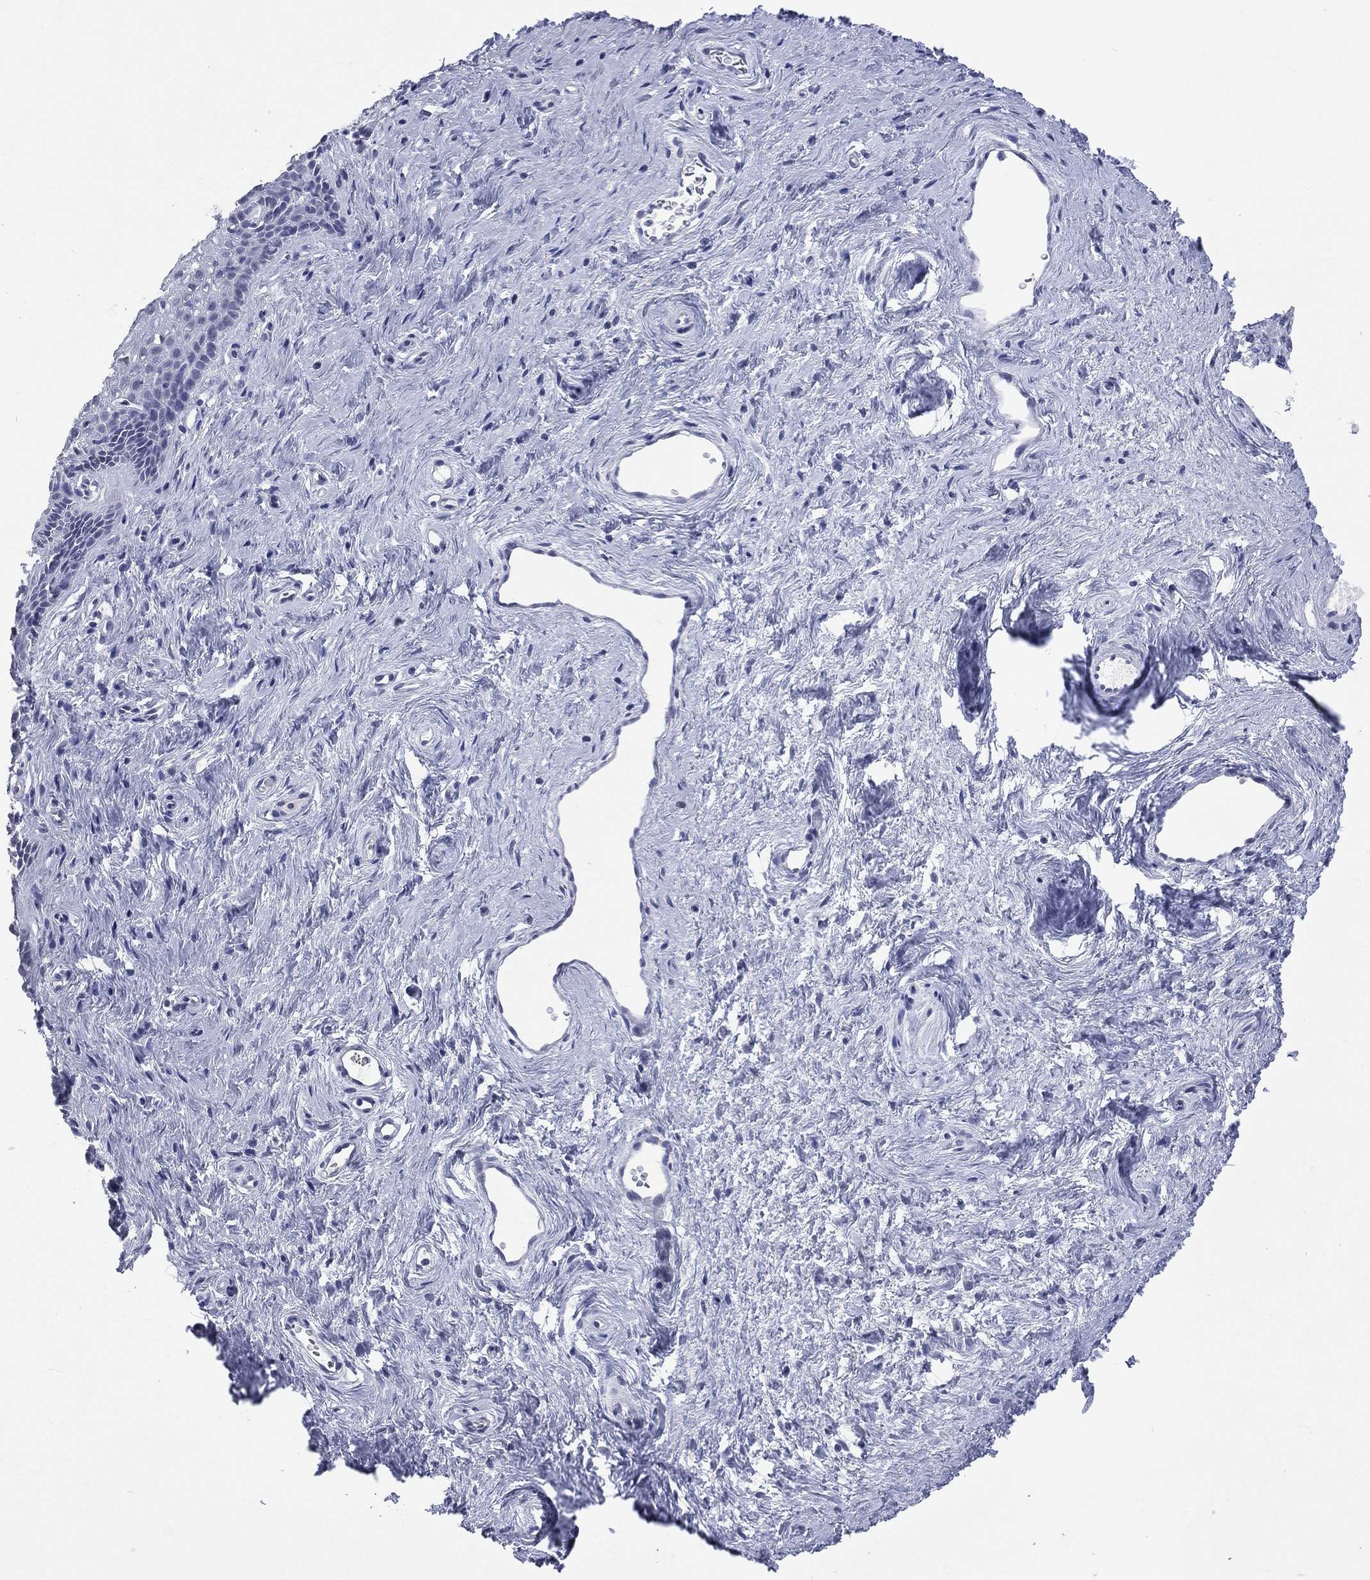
{"staining": {"intensity": "negative", "quantity": "none", "location": "none"}, "tissue": "vagina", "cell_type": "Squamous epithelial cells", "image_type": "normal", "snomed": [{"axis": "morphology", "description": "Normal tissue, NOS"}, {"axis": "topography", "description": "Vagina"}], "caption": "Immunohistochemical staining of benign human vagina exhibits no significant staining in squamous epithelial cells.", "gene": "SSX1", "patient": {"sex": "female", "age": 45}}